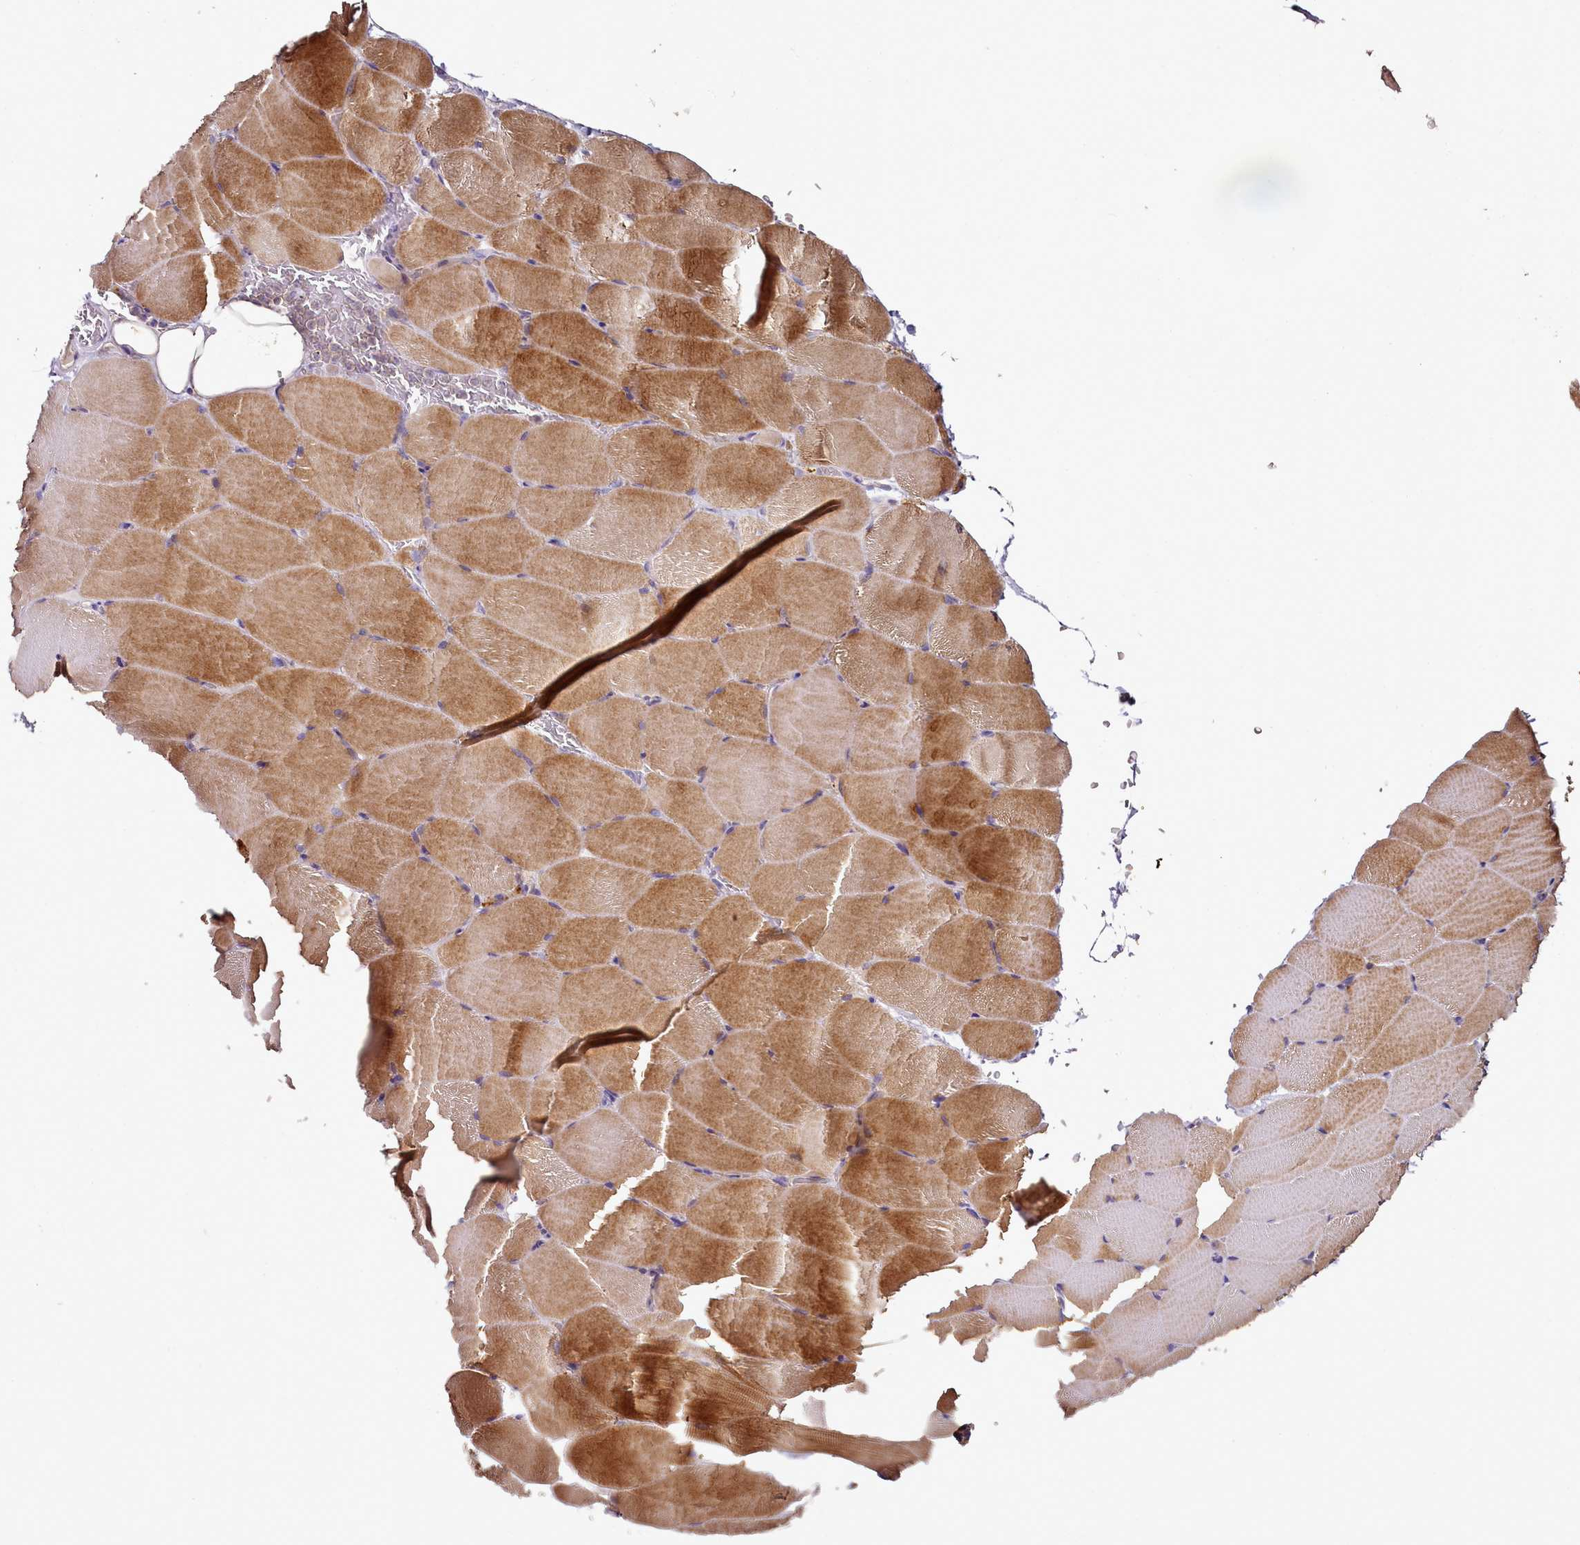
{"staining": {"intensity": "moderate", "quantity": "25%-75%", "location": "cytoplasmic/membranous"}, "tissue": "skeletal muscle", "cell_type": "Myocytes", "image_type": "normal", "snomed": [{"axis": "morphology", "description": "Normal tissue, NOS"}, {"axis": "topography", "description": "Skeletal muscle"}, {"axis": "topography", "description": "Parathyroid gland"}], "caption": "Immunohistochemistry photomicrograph of unremarkable skeletal muscle: skeletal muscle stained using IHC demonstrates medium levels of moderate protein expression localized specifically in the cytoplasmic/membranous of myocytes, appearing as a cytoplasmic/membranous brown color.", "gene": "ACSS1", "patient": {"sex": "female", "age": 37}}